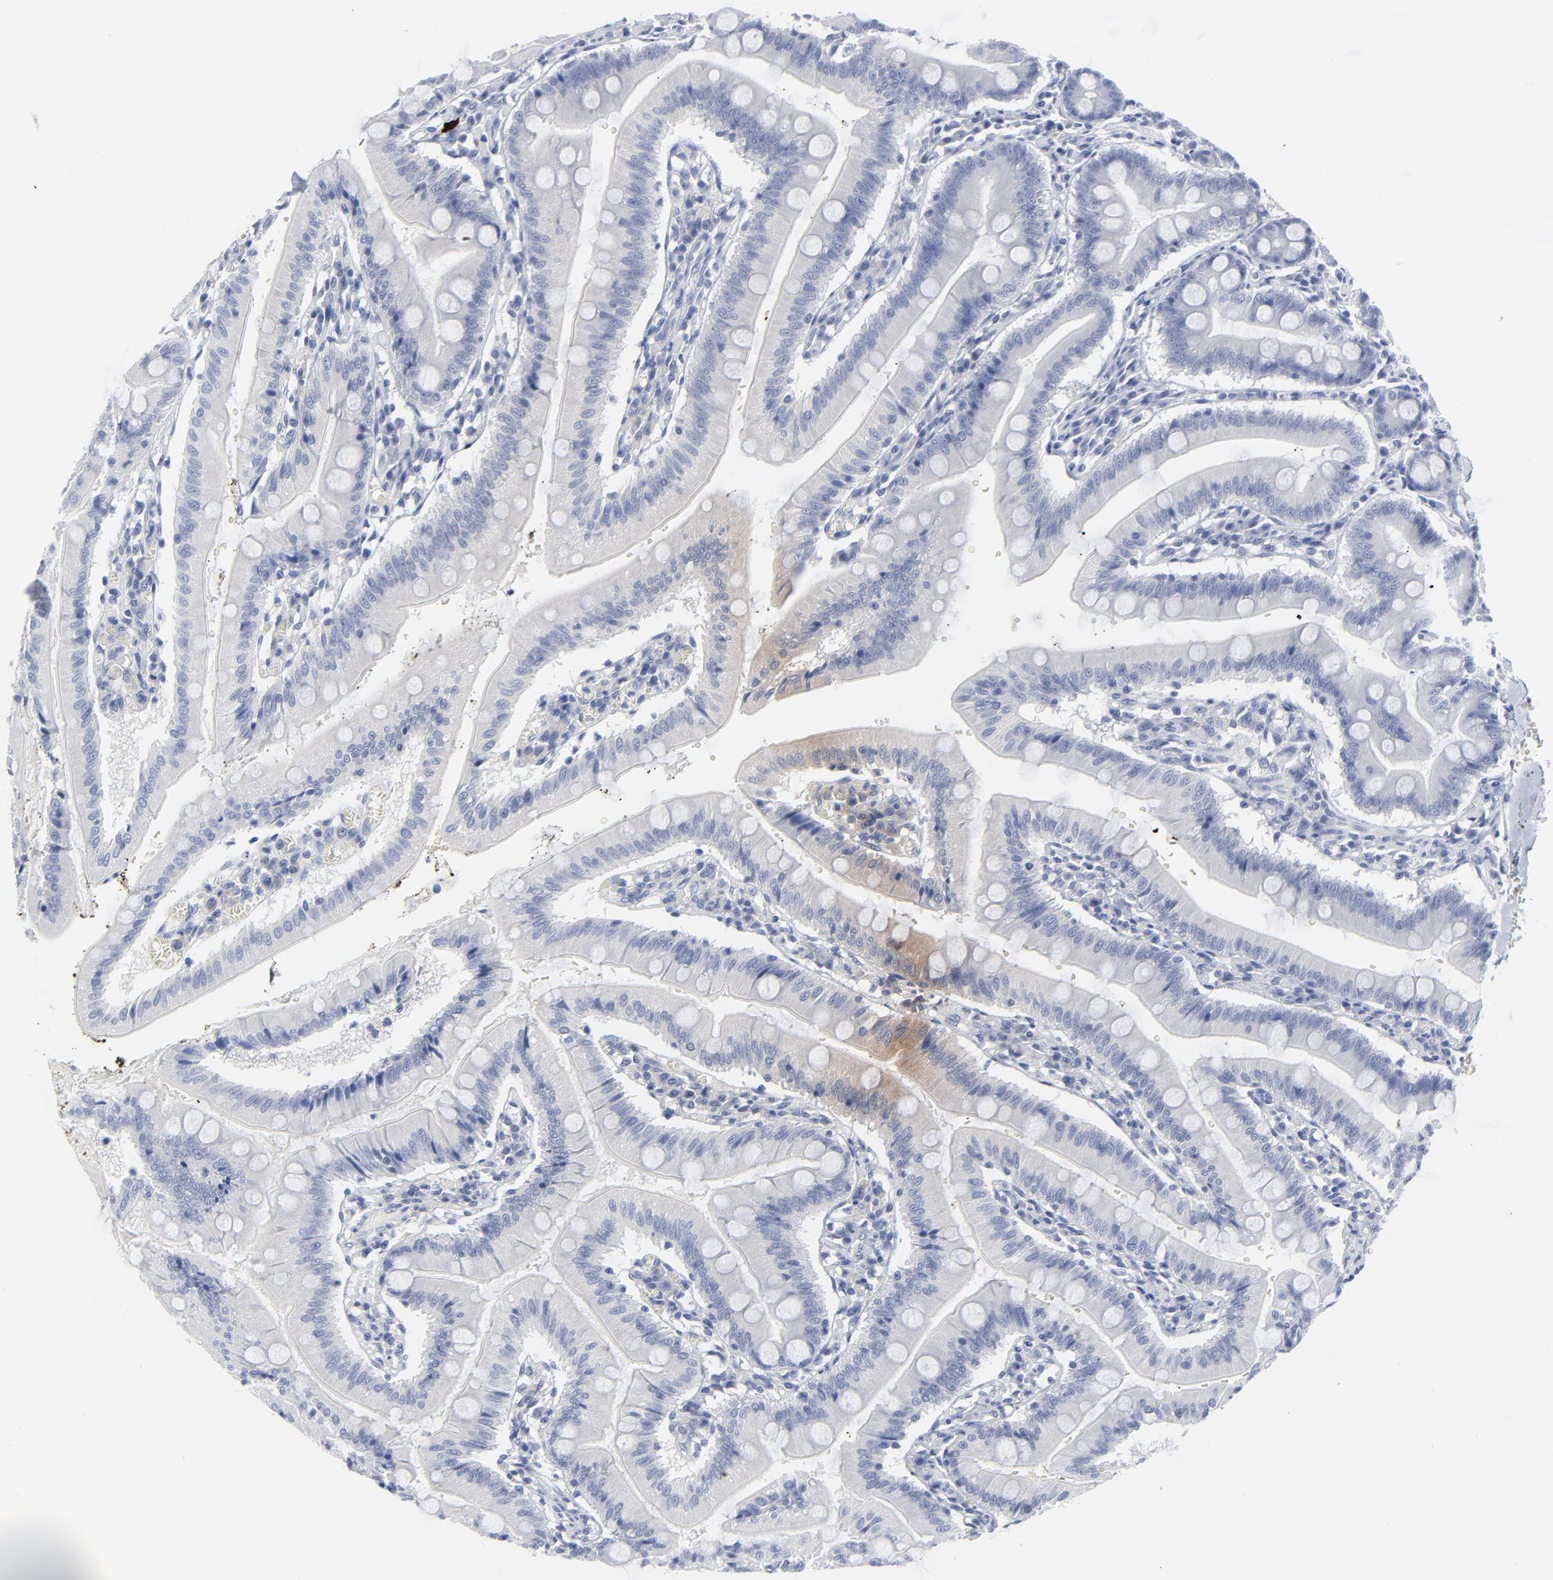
{"staining": {"intensity": "weak", "quantity": "<25%", "location": "cytoplasmic/membranous"}, "tissue": "small intestine", "cell_type": "Glandular cells", "image_type": "normal", "snomed": [{"axis": "morphology", "description": "Normal tissue, NOS"}, {"axis": "topography", "description": "Small intestine"}], "caption": "The immunohistochemistry (IHC) photomicrograph has no significant staining in glandular cells of small intestine. (DAB (3,3'-diaminobenzidine) IHC with hematoxylin counter stain).", "gene": "CLEC4G", "patient": {"sex": "male", "age": 71}}